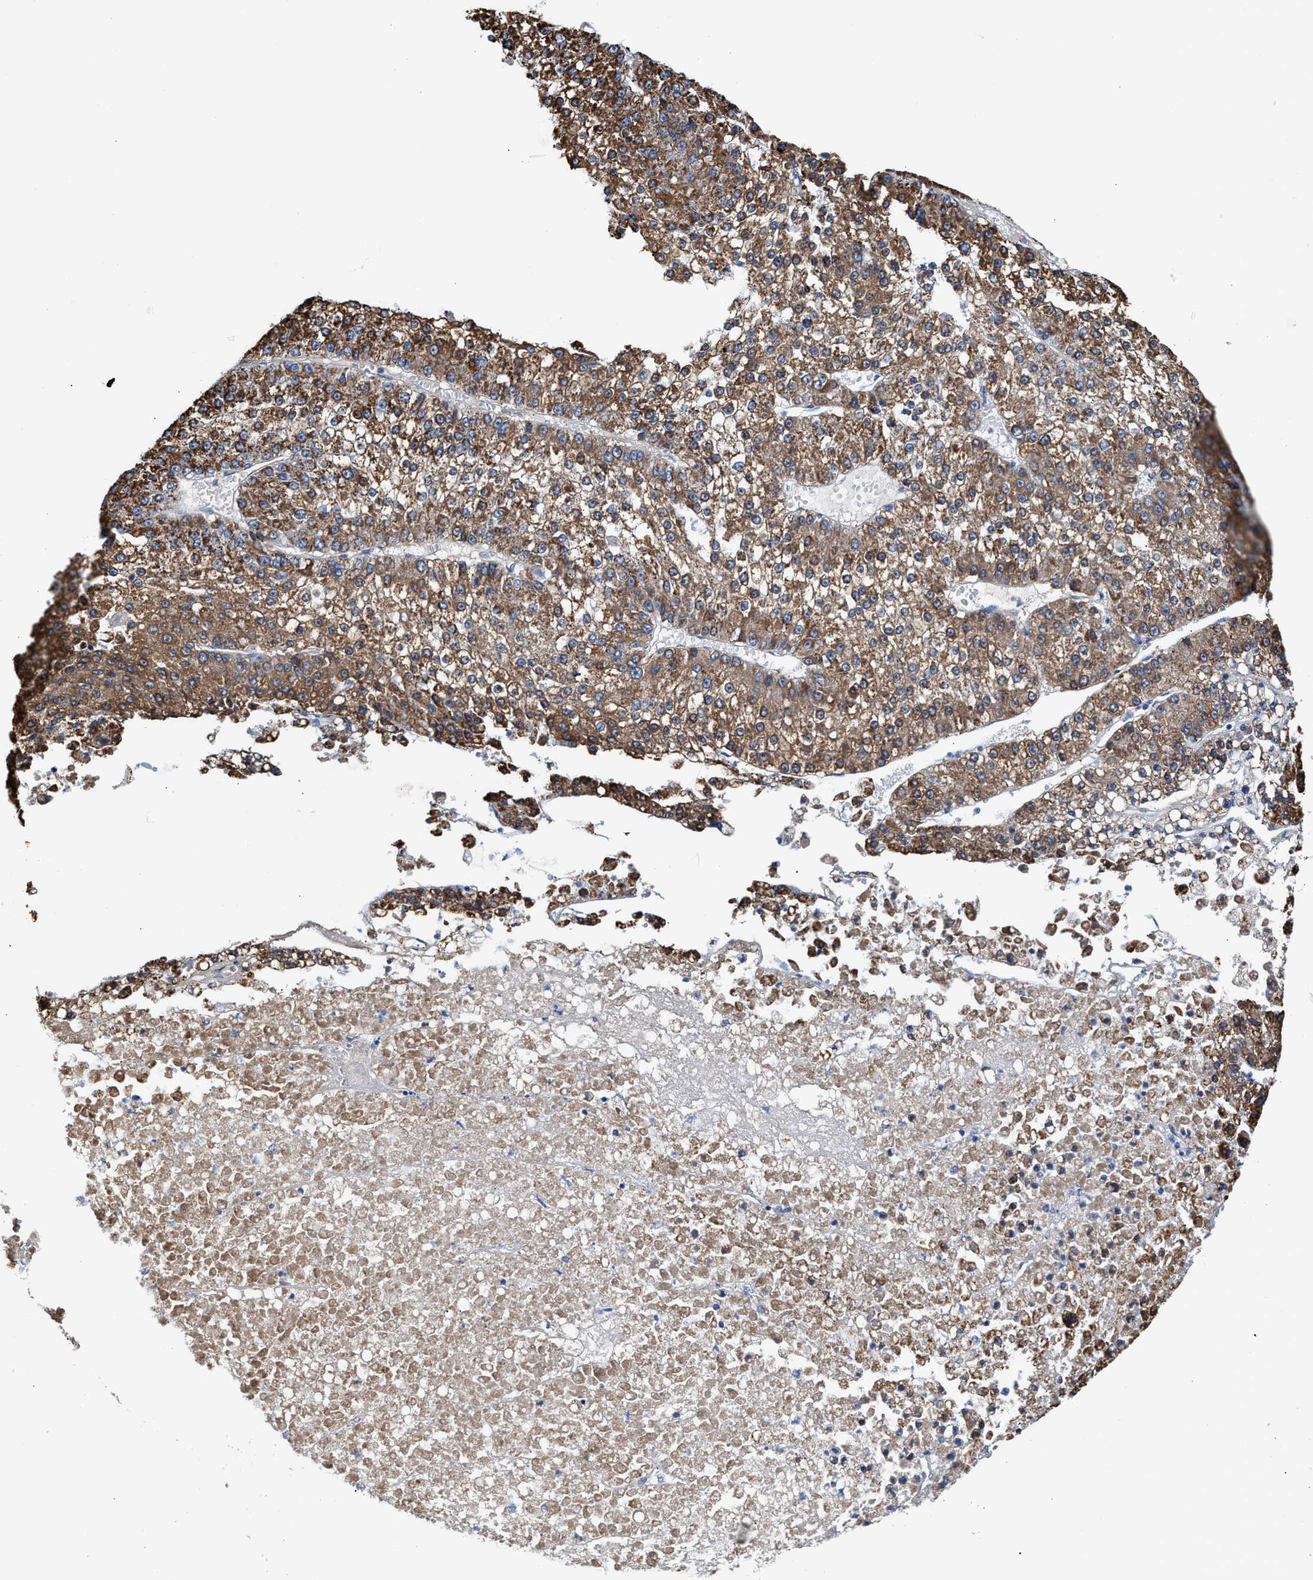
{"staining": {"intensity": "moderate", "quantity": ">75%", "location": "cytoplasmic/membranous"}, "tissue": "liver cancer", "cell_type": "Tumor cells", "image_type": "cancer", "snomed": [{"axis": "morphology", "description": "Carcinoma, Hepatocellular, NOS"}, {"axis": "topography", "description": "Liver"}], "caption": "Hepatocellular carcinoma (liver) stained with immunohistochemistry (IHC) exhibits moderate cytoplasmic/membranous positivity in approximately >75% of tumor cells.", "gene": "JAG1", "patient": {"sex": "female", "age": 73}}